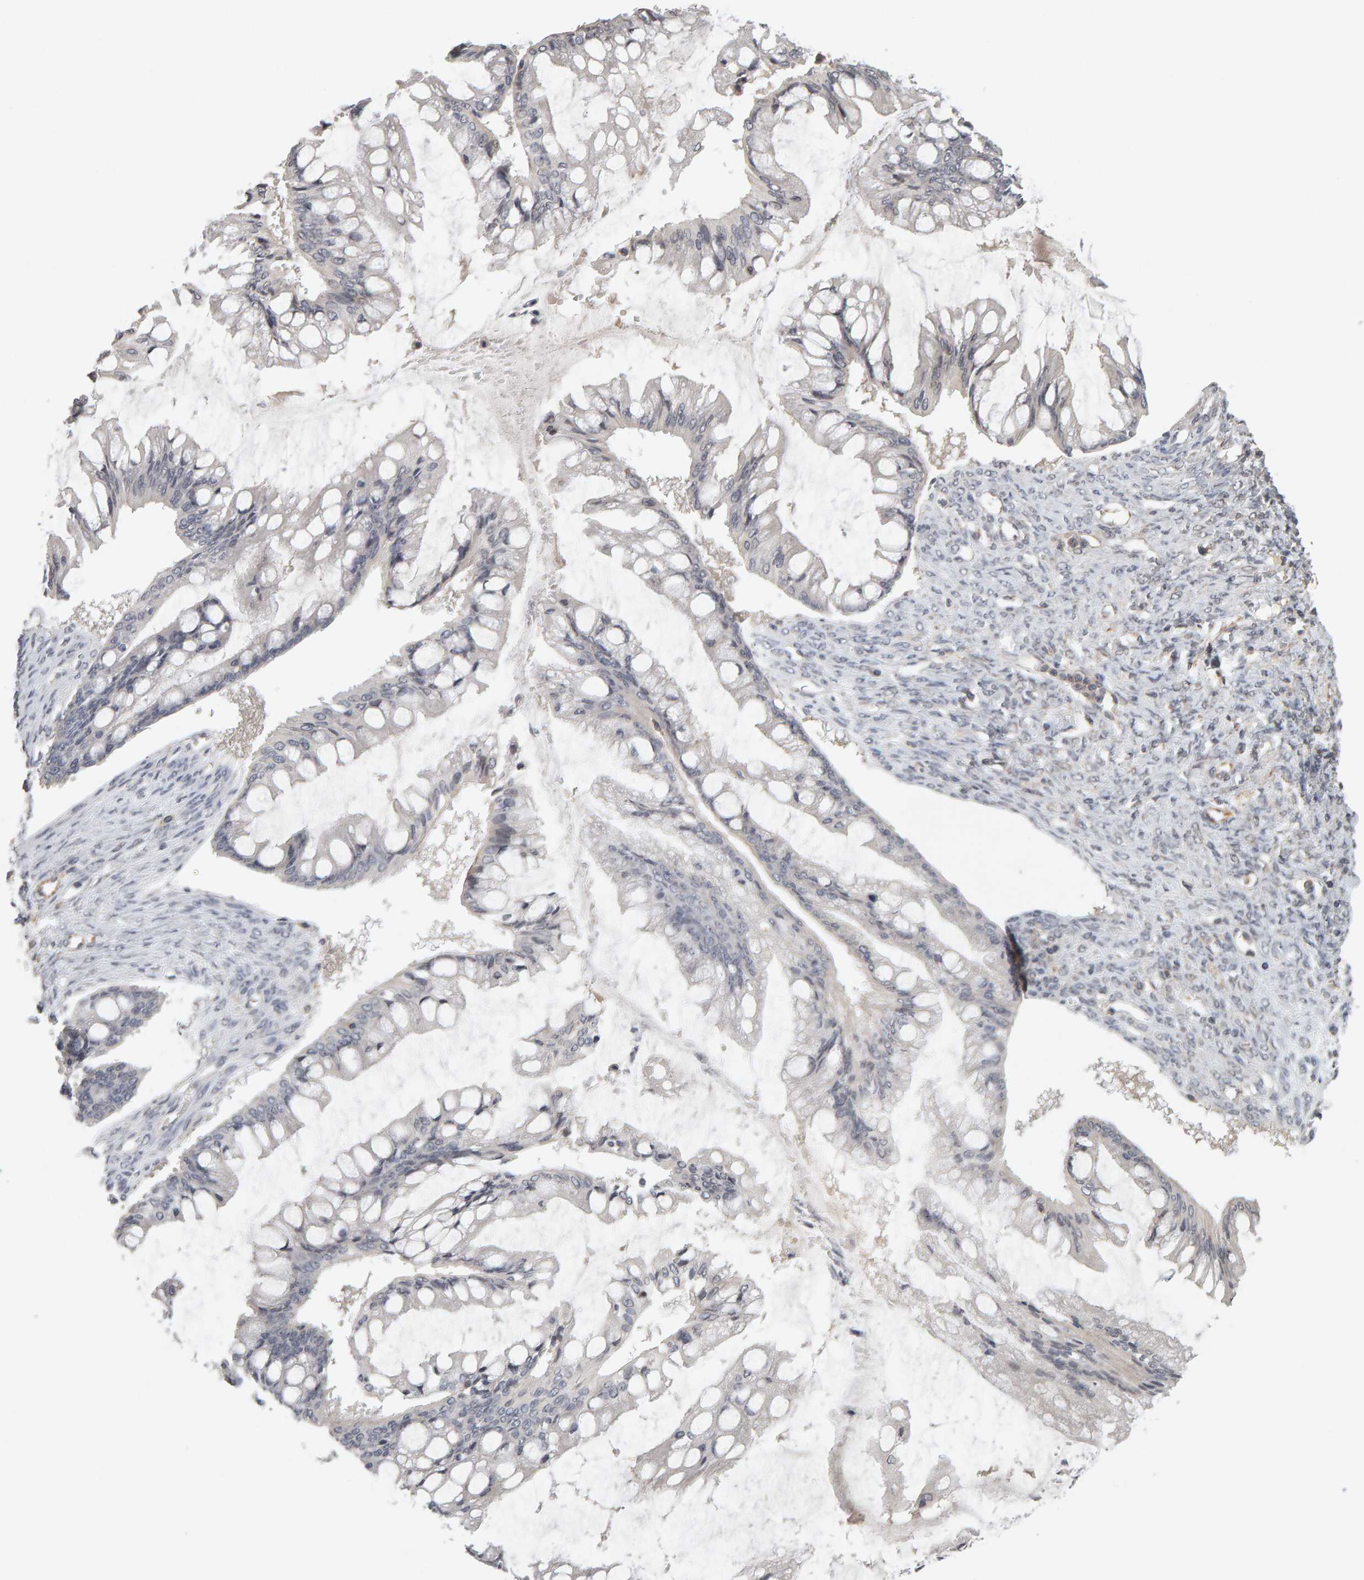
{"staining": {"intensity": "negative", "quantity": "none", "location": "none"}, "tissue": "ovarian cancer", "cell_type": "Tumor cells", "image_type": "cancer", "snomed": [{"axis": "morphology", "description": "Cystadenocarcinoma, mucinous, NOS"}, {"axis": "topography", "description": "Ovary"}], "caption": "This is an immunohistochemistry (IHC) micrograph of ovarian mucinous cystadenocarcinoma. There is no staining in tumor cells.", "gene": "TEFM", "patient": {"sex": "female", "age": 73}}